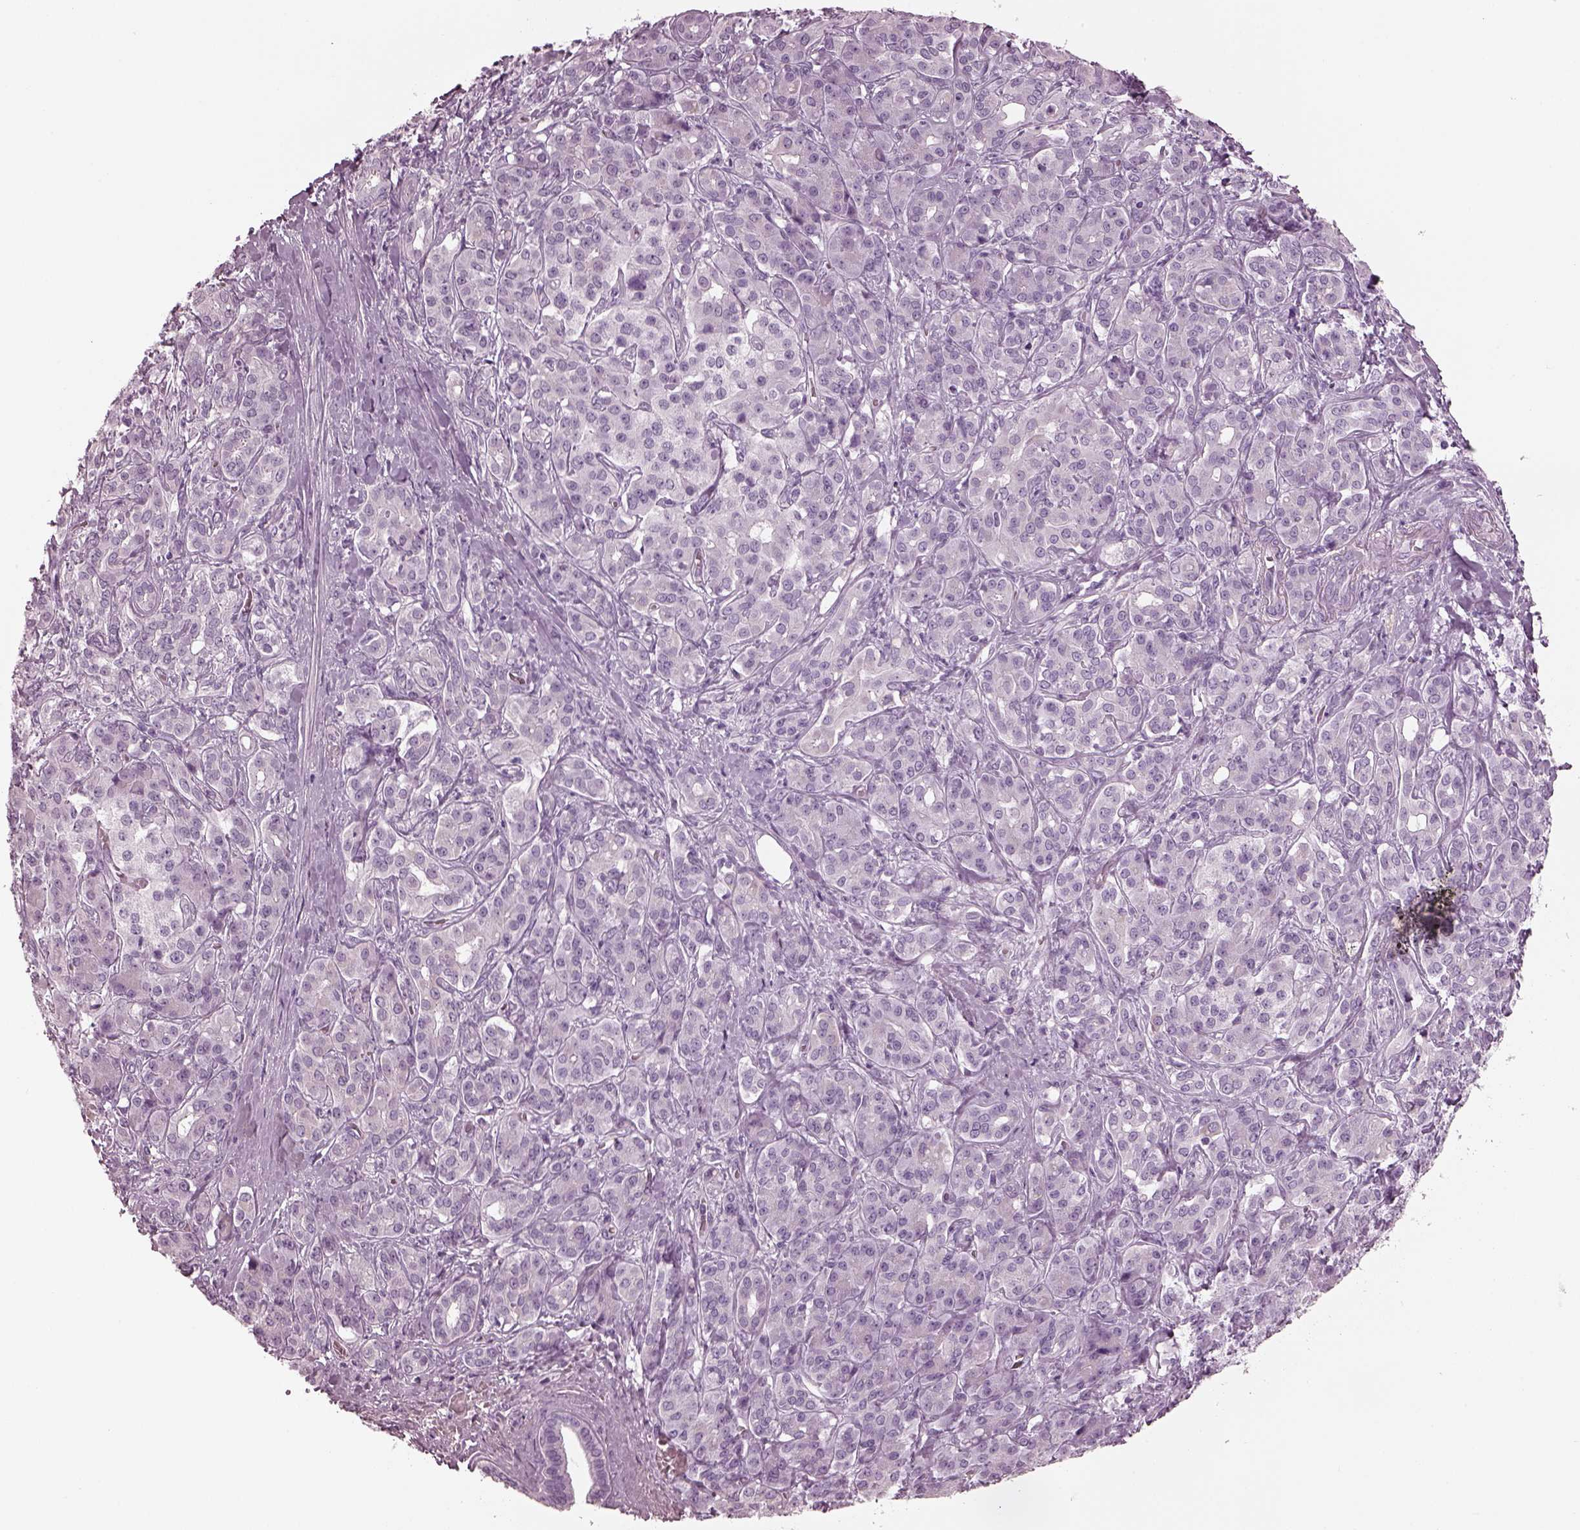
{"staining": {"intensity": "negative", "quantity": "none", "location": "none"}, "tissue": "pancreatic cancer", "cell_type": "Tumor cells", "image_type": "cancer", "snomed": [{"axis": "morphology", "description": "Normal tissue, NOS"}, {"axis": "morphology", "description": "Inflammation, NOS"}, {"axis": "morphology", "description": "Adenocarcinoma, NOS"}, {"axis": "topography", "description": "Pancreas"}], "caption": "Image shows no significant protein staining in tumor cells of pancreatic cancer. (Stains: DAB (3,3'-diaminobenzidine) immunohistochemistry with hematoxylin counter stain, Microscopy: brightfield microscopy at high magnification).", "gene": "PDC", "patient": {"sex": "male", "age": 57}}